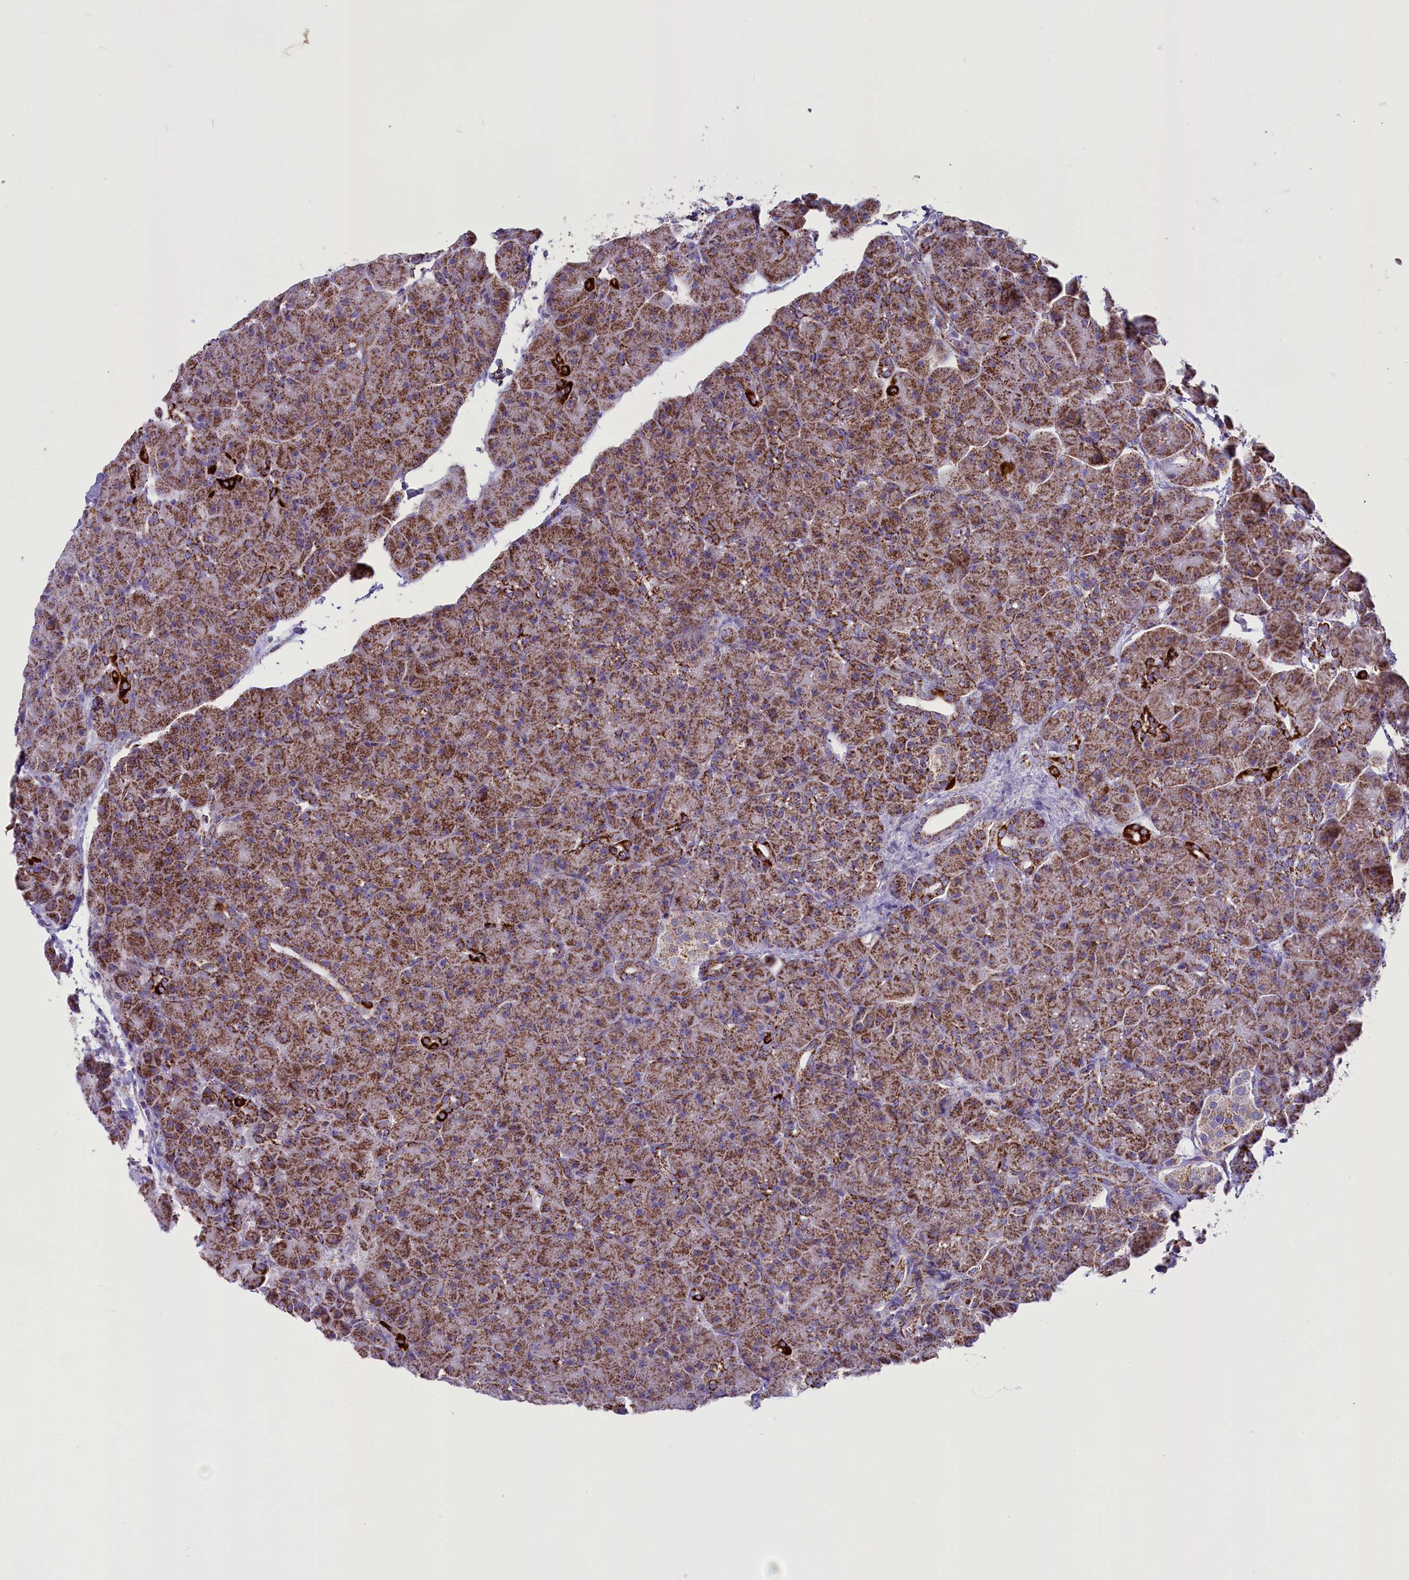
{"staining": {"intensity": "moderate", "quantity": ">75%", "location": "cytoplasmic/membranous"}, "tissue": "pancreas", "cell_type": "Exocrine glandular cells", "image_type": "normal", "snomed": [{"axis": "morphology", "description": "Normal tissue, NOS"}, {"axis": "topography", "description": "Pancreas"}], "caption": "The photomicrograph shows immunohistochemical staining of normal pancreas. There is moderate cytoplasmic/membranous expression is identified in about >75% of exocrine glandular cells.", "gene": "ICA1L", "patient": {"sex": "male", "age": 66}}